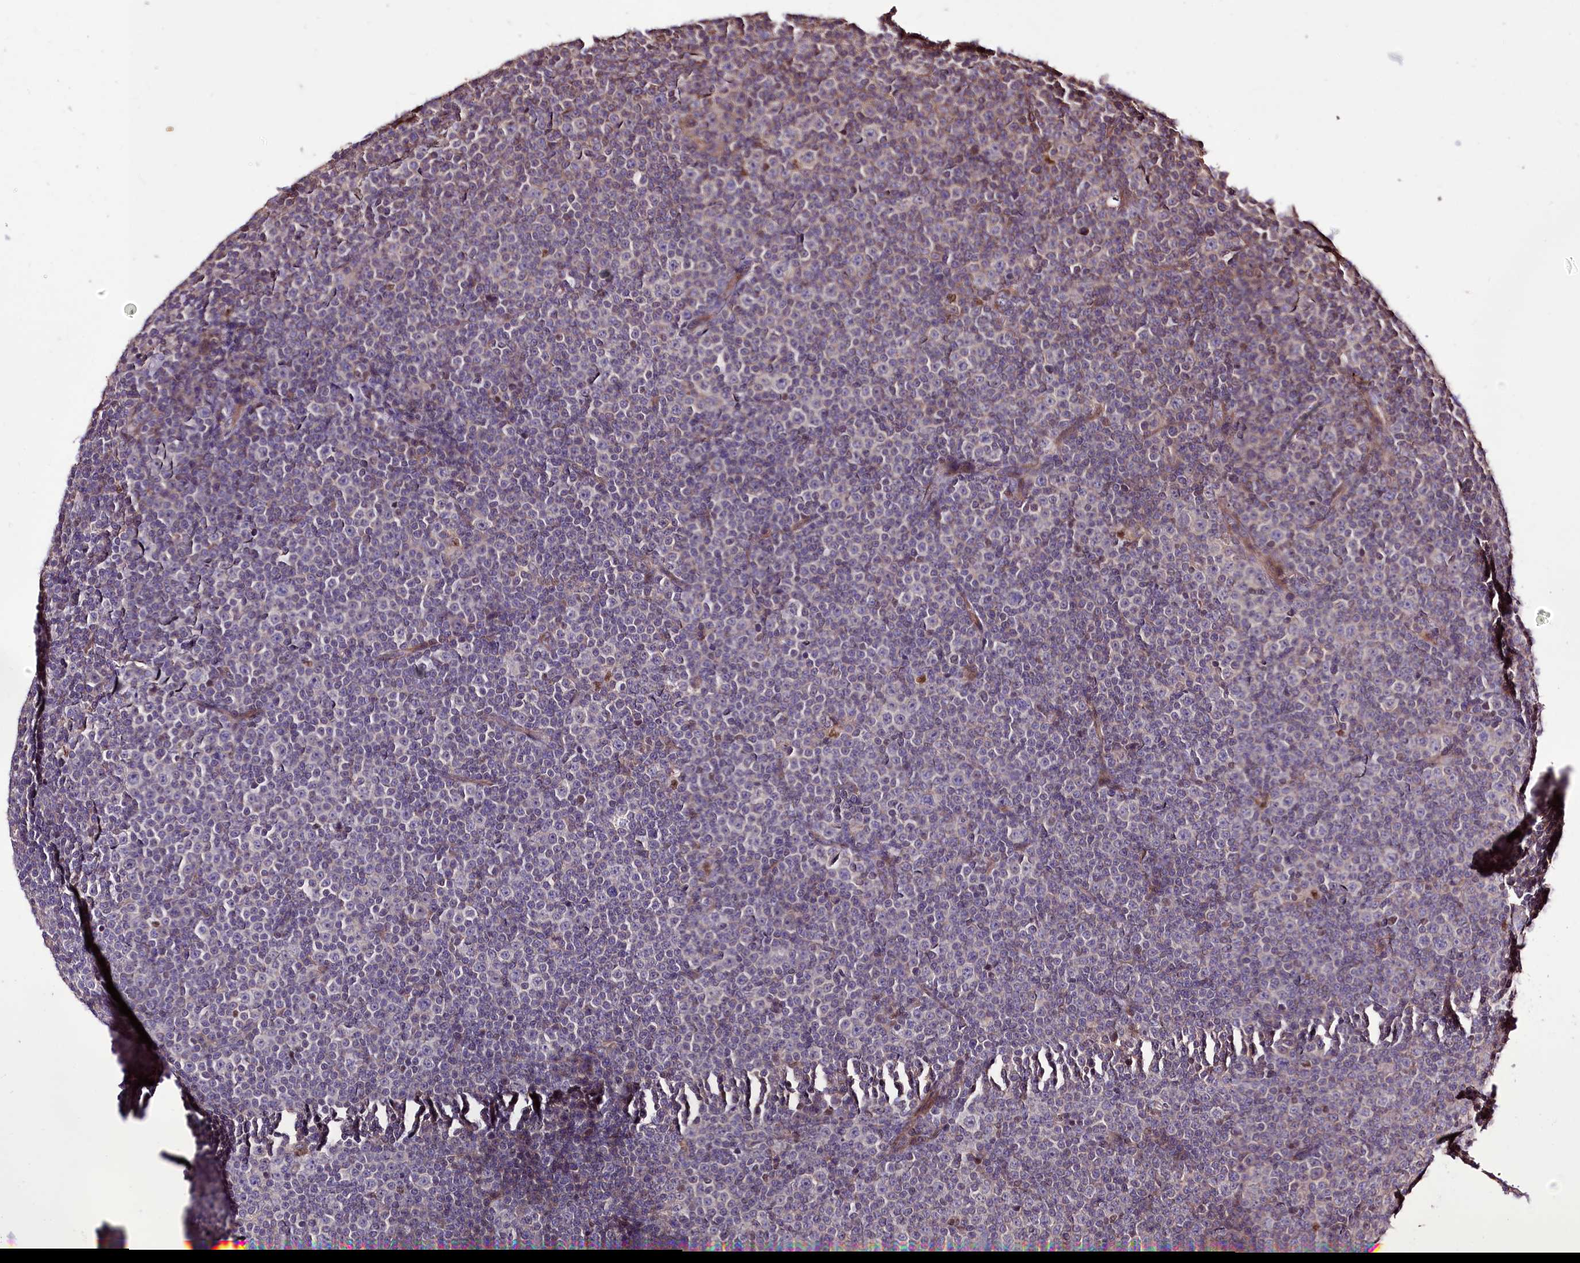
{"staining": {"intensity": "negative", "quantity": "none", "location": "none"}, "tissue": "lymphoma", "cell_type": "Tumor cells", "image_type": "cancer", "snomed": [{"axis": "morphology", "description": "Malignant lymphoma, non-Hodgkin's type, Low grade"}, {"axis": "topography", "description": "Lymph node"}], "caption": "An immunohistochemistry photomicrograph of lymphoma is shown. There is no staining in tumor cells of lymphoma. Nuclei are stained in blue.", "gene": "WWC1", "patient": {"sex": "female", "age": 67}}